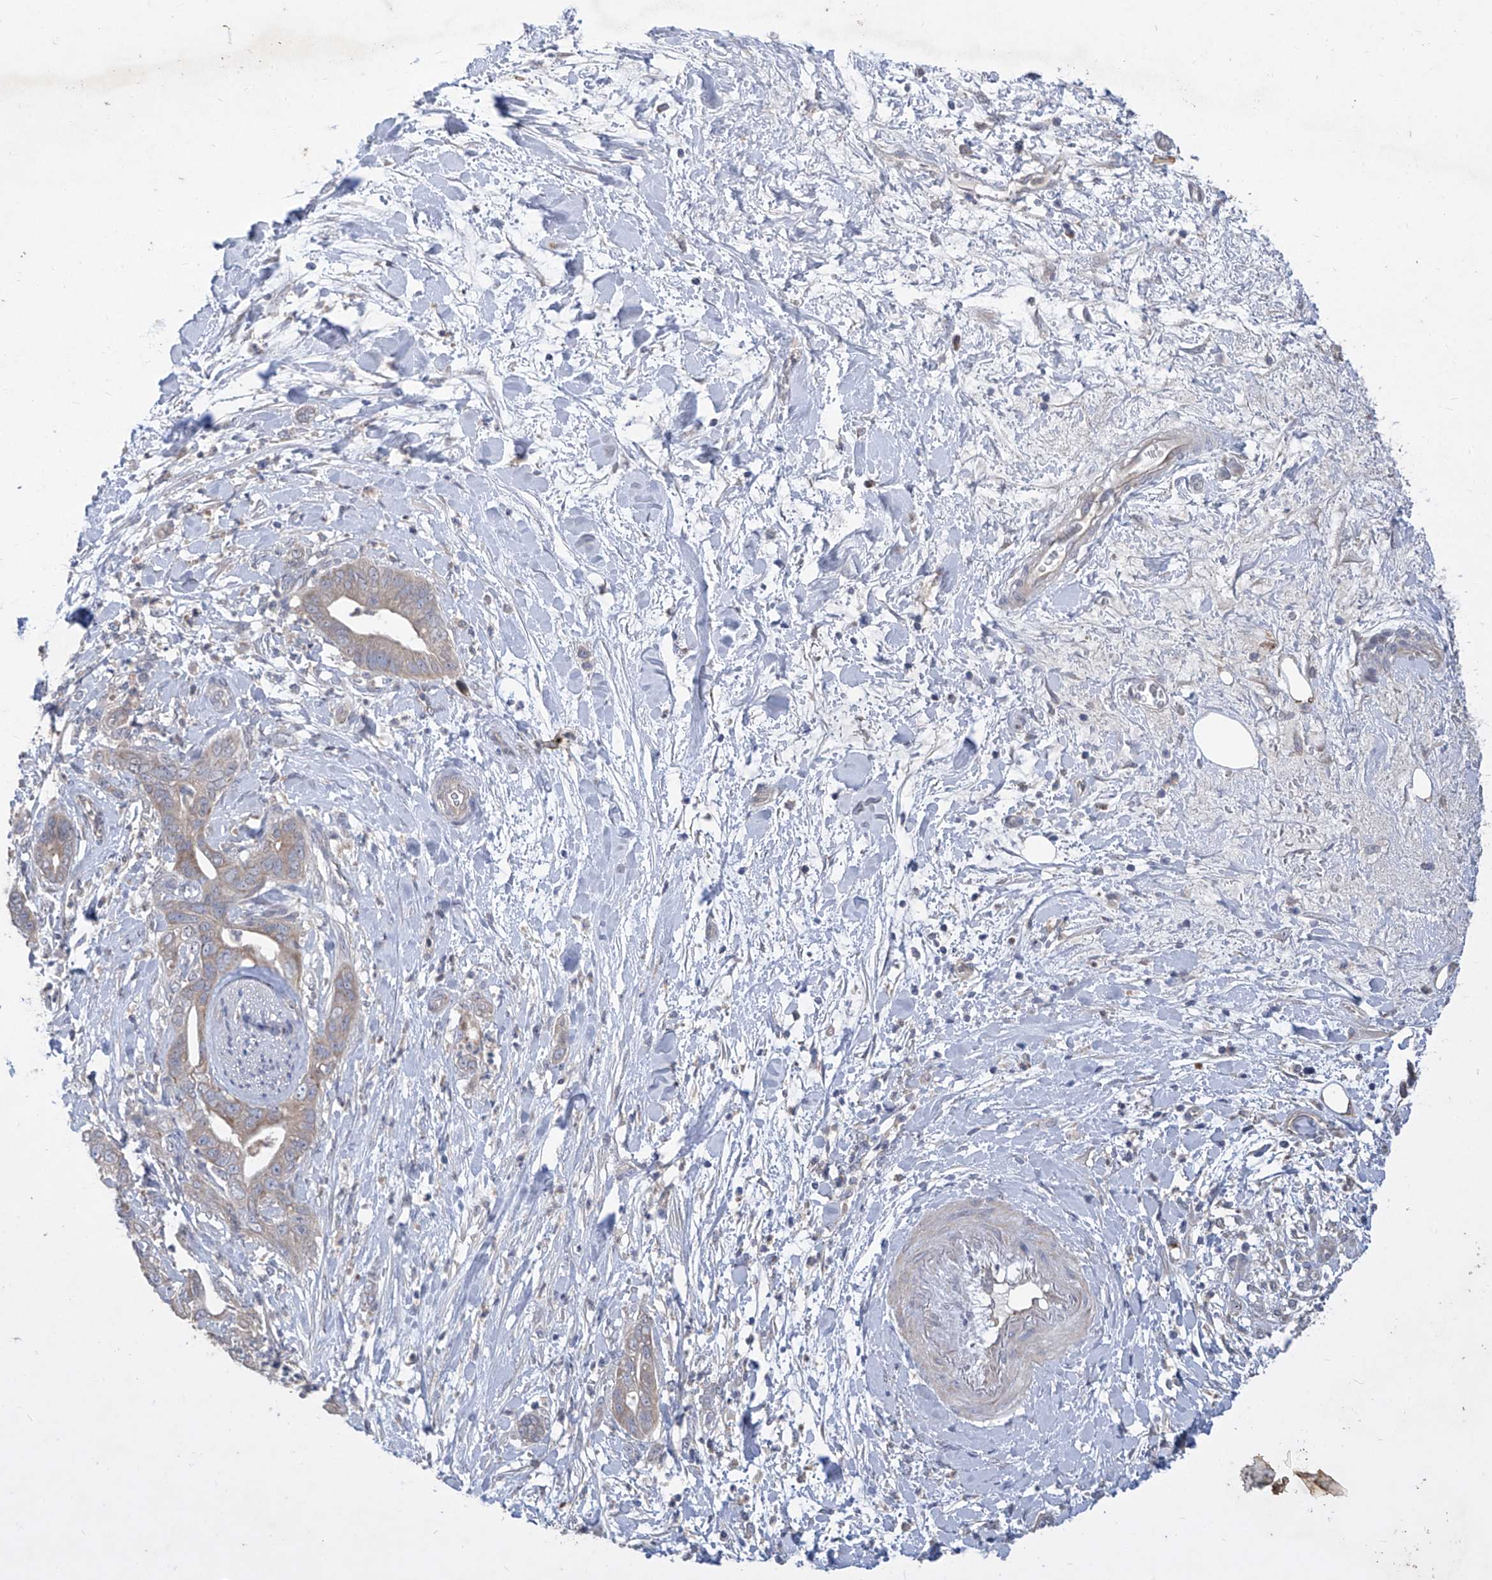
{"staining": {"intensity": "weak", "quantity": "<25%", "location": "cytoplasmic/membranous"}, "tissue": "pancreatic cancer", "cell_type": "Tumor cells", "image_type": "cancer", "snomed": [{"axis": "morphology", "description": "Adenocarcinoma, NOS"}, {"axis": "topography", "description": "Pancreas"}], "caption": "Immunohistochemical staining of pancreatic cancer exhibits no significant staining in tumor cells.", "gene": "COQ3", "patient": {"sex": "female", "age": 78}}